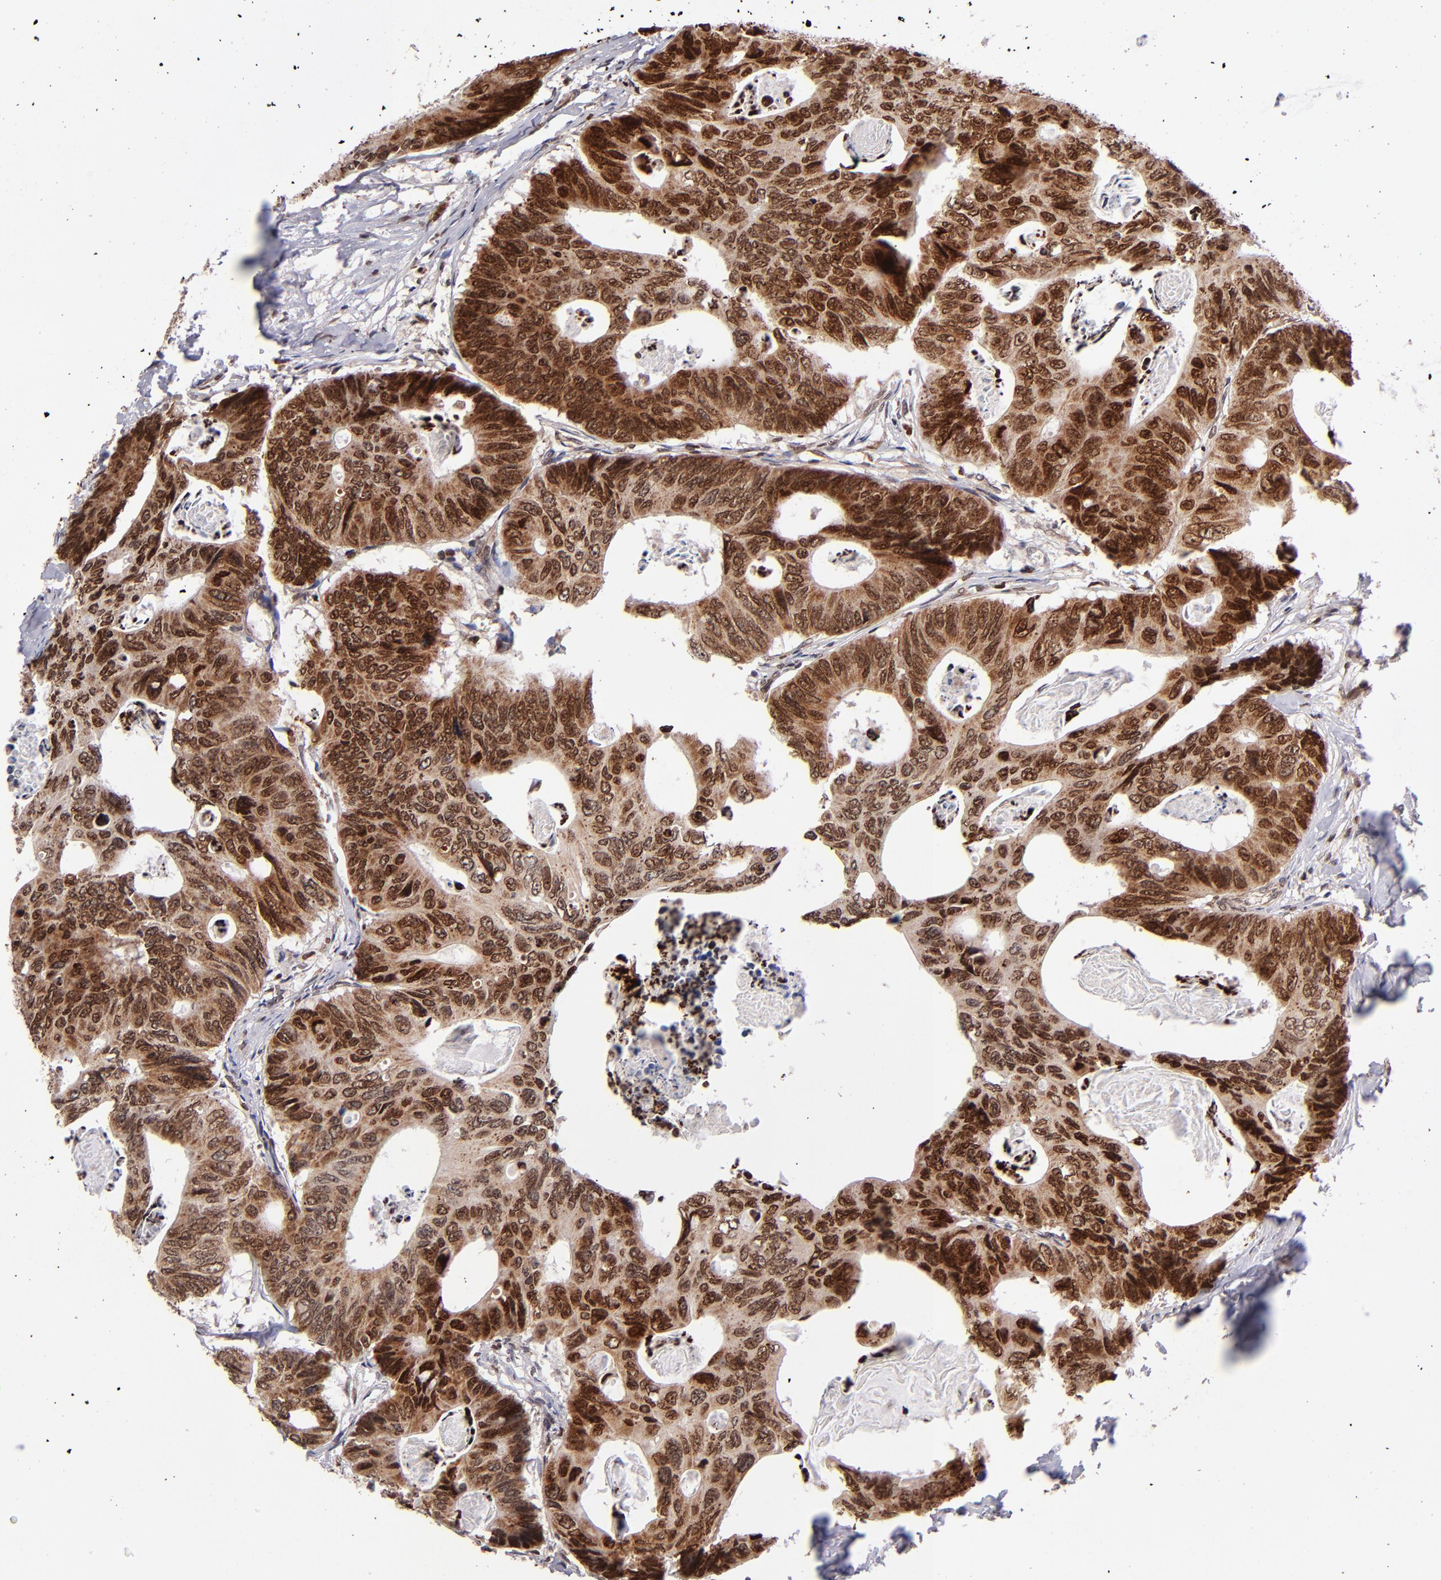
{"staining": {"intensity": "strong", "quantity": ">75%", "location": "cytoplasmic/membranous,nuclear"}, "tissue": "colorectal cancer", "cell_type": "Tumor cells", "image_type": "cancer", "snomed": [{"axis": "morphology", "description": "Adenocarcinoma, NOS"}, {"axis": "topography", "description": "Colon"}], "caption": "This is a histology image of immunohistochemistry staining of colorectal cancer, which shows strong staining in the cytoplasmic/membranous and nuclear of tumor cells.", "gene": "TOP1MT", "patient": {"sex": "female", "age": 55}}